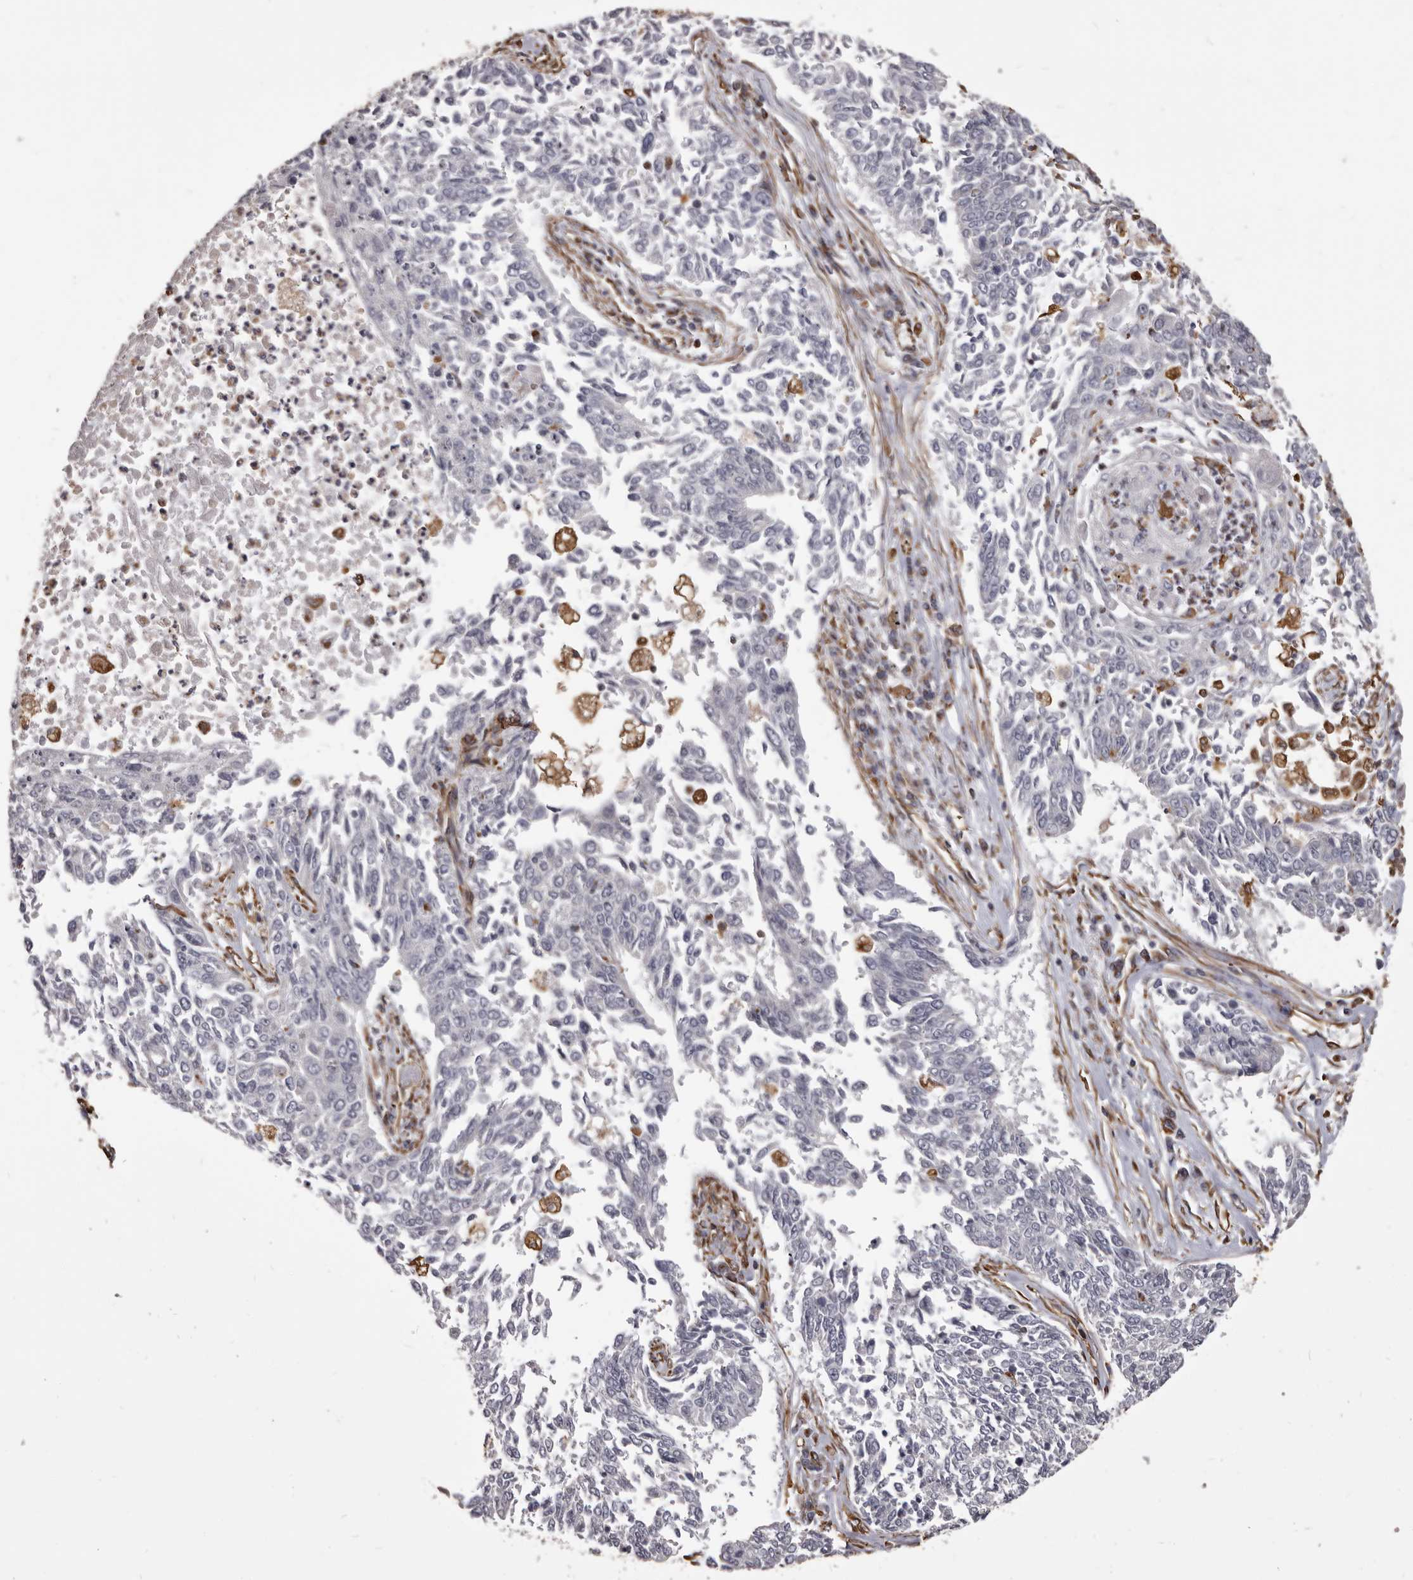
{"staining": {"intensity": "negative", "quantity": "none", "location": "none"}, "tissue": "lung cancer", "cell_type": "Tumor cells", "image_type": "cancer", "snomed": [{"axis": "morphology", "description": "Normal tissue, NOS"}, {"axis": "morphology", "description": "Squamous cell carcinoma, NOS"}, {"axis": "topography", "description": "Cartilage tissue"}, {"axis": "topography", "description": "Bronchus"}, {"axis": "topography", "description": "Lung"}], "caption": "This is an IHC image of lung squamous cell carcinoma. There is no expression in tumor cells.", "gene": "MTURN", "patient": {"sex": "female", "age": 49}}